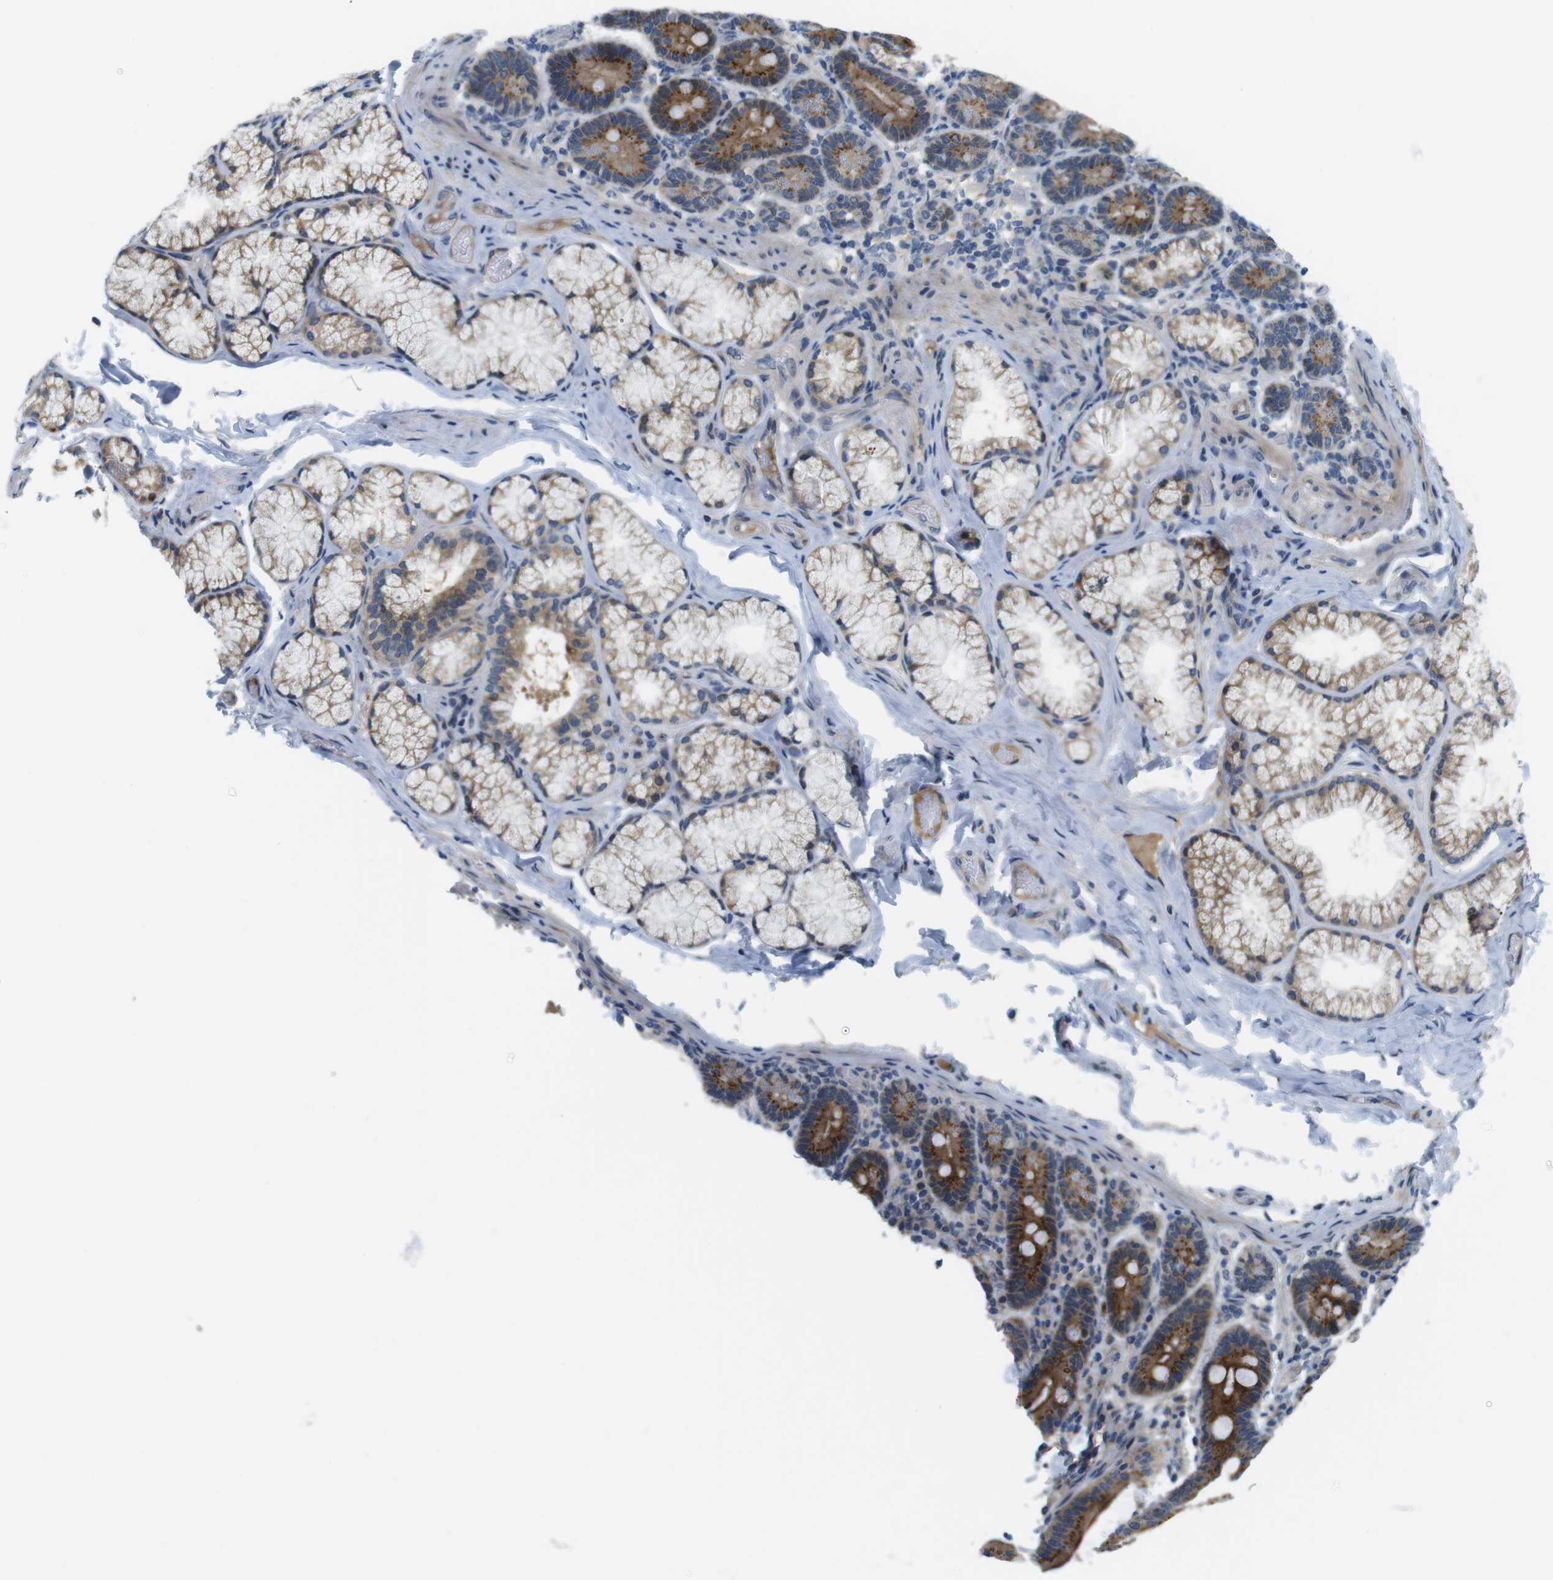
{"staining": {"intensity": "strong", "quantity": ">75%", "location": "cytoplasmic/membranous"}, "tissue": "duodenum", "cell_type": "Glandular cells", "image_type": "normal", "snomed": [{"axis": "morphology", "description": "Normal tissue, NOS"}, {"axis": "topography", "description": "Duodenum"}], "caption": "IHC (DAB (3,3'-diaminobenzidine)) staining of normal duodenum shows strong cytoplasmic/membranous protein expression in about >75% of glandular cells. (Stains: DAB (3,3'-diaminobenzidine) in brown, nuclei in blue, Microscopy: brightfield microscopy at high magnification).", "gene": "ZDHHC3", "patient": {"sex": "male", "age": 54}}